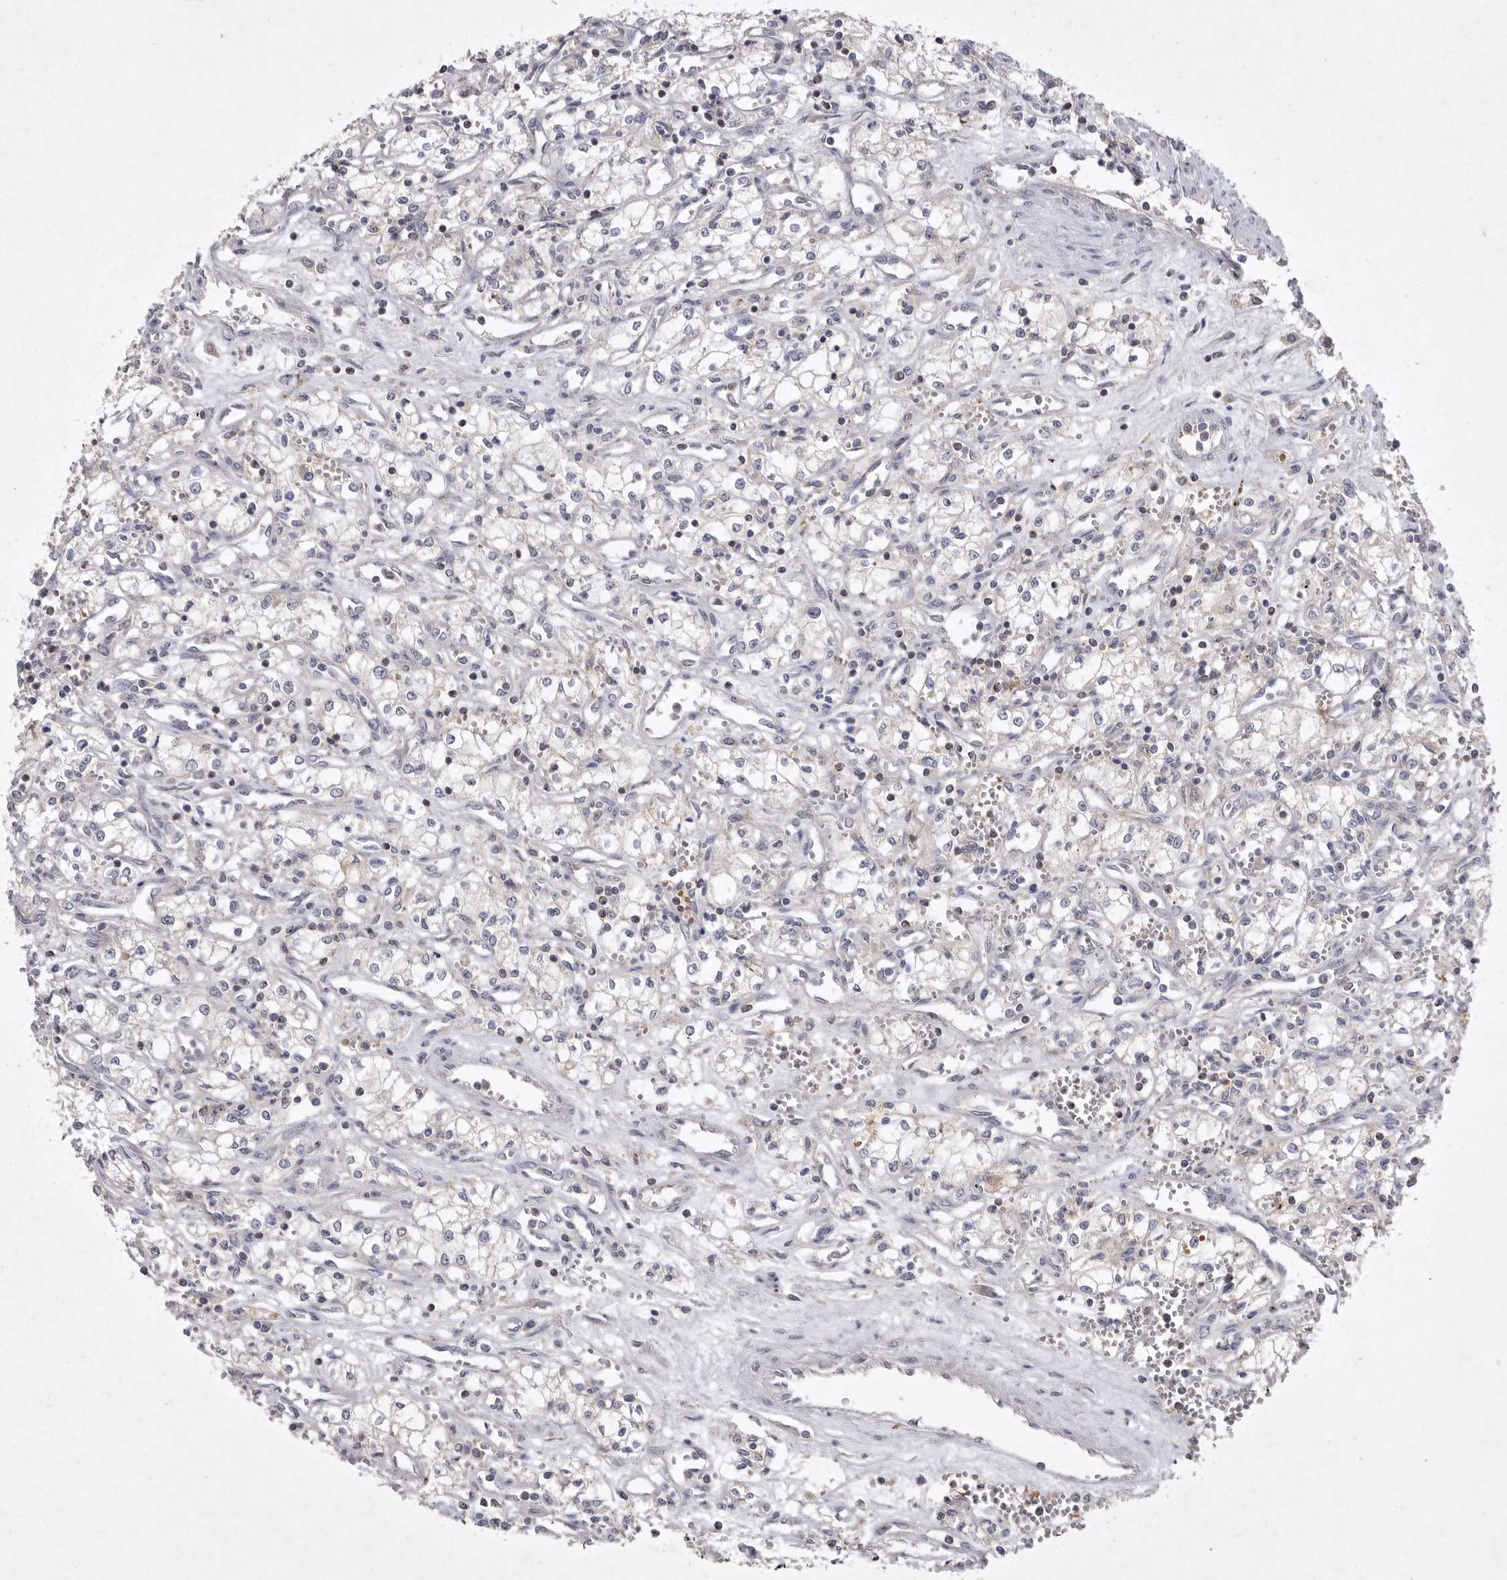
{"staining": {"intensity": "negative", "quantity": "none", "location": "none"}, "tissue": "renal cancer", "cell_type": "Tumor cells", "image_type": "cancer", "snomed": [{"axis": "morphology", "description": "Adenocarcinoma, NOS"}, {"axis": "topography", "description": "Kidney"}], "caption": "Renal adenocarcinoma was stained to show a protein in brown. There is no significant expression in tumor cells. (IHC, brightfield microscopy, high magnification).", "gene": "TNFSF14", "patient": {"sex": "male", "age": 59}}